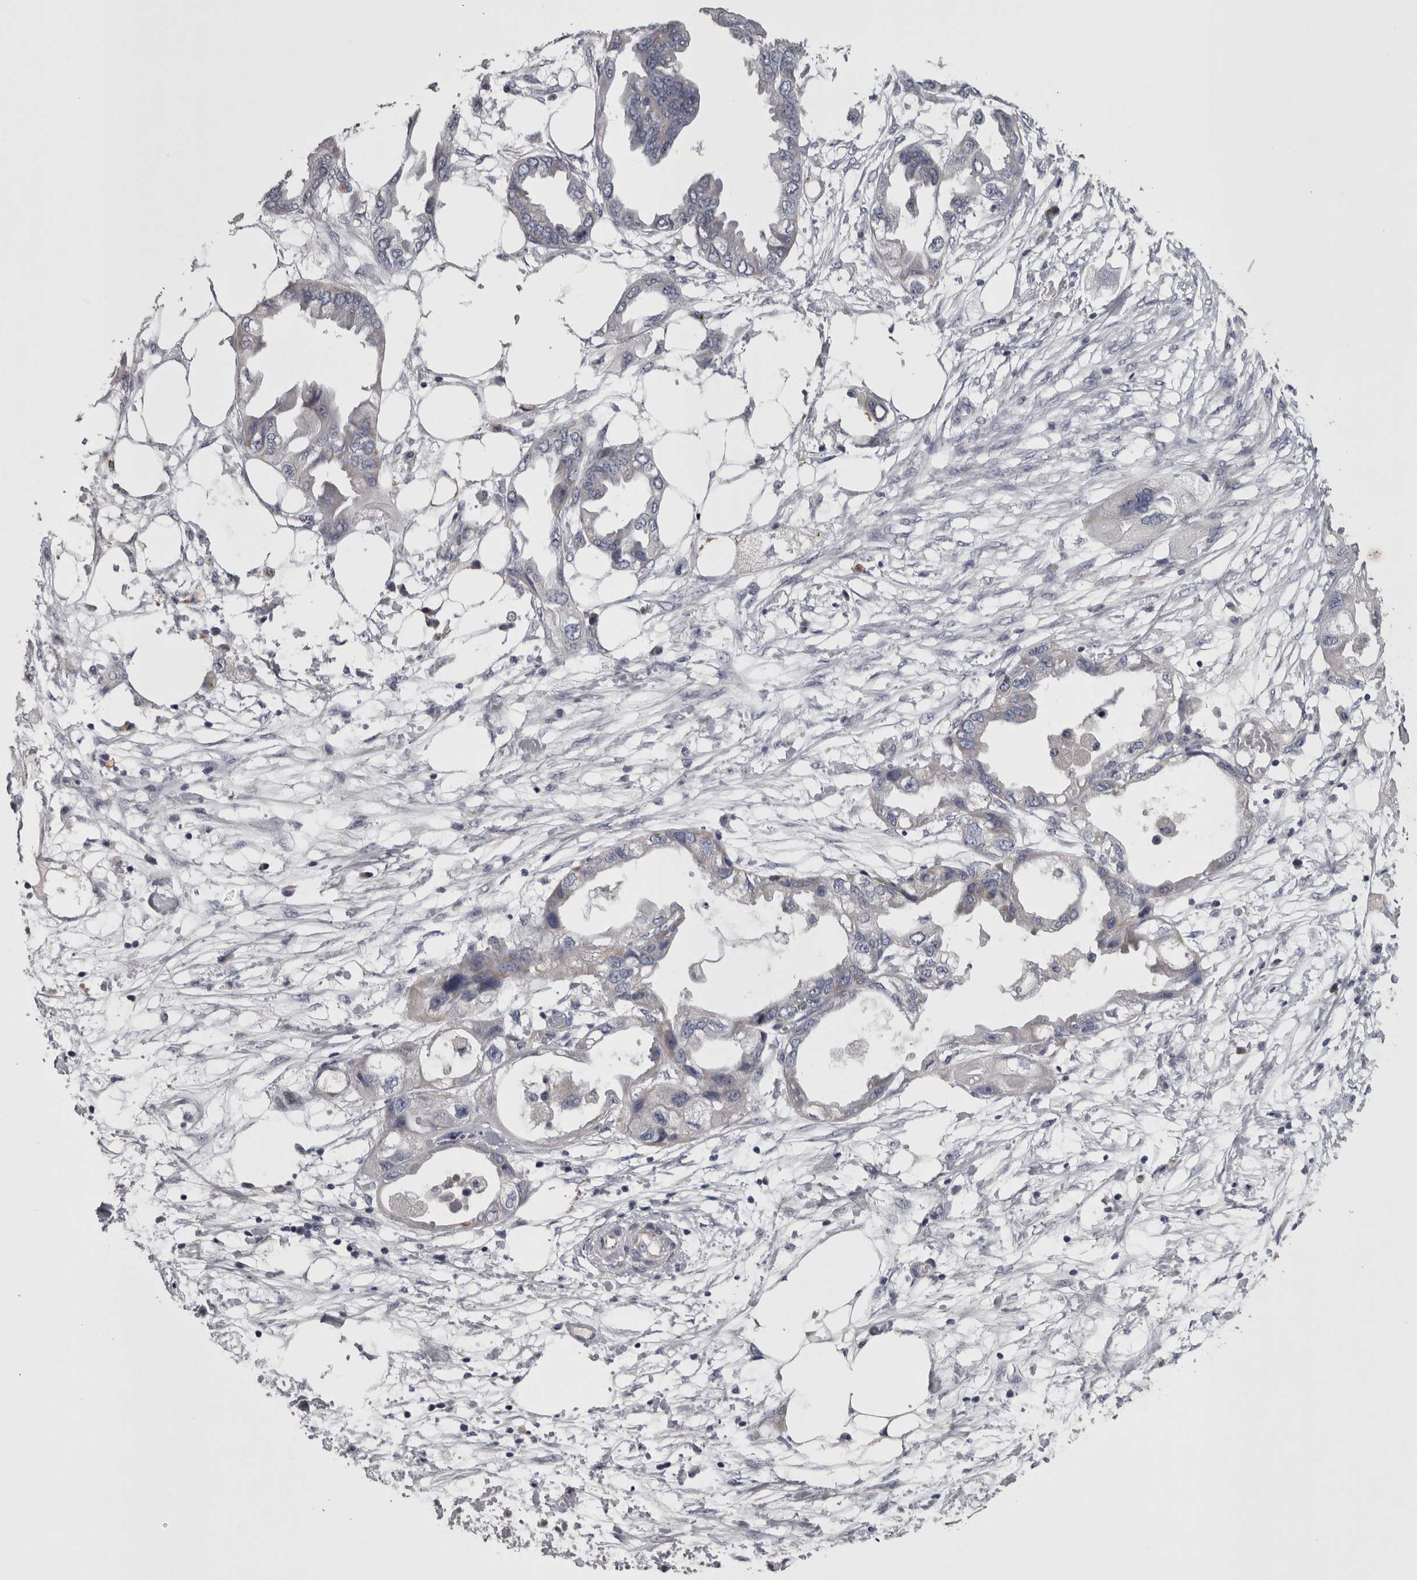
{"staining": {"intensity": "negative", "quantity": "none", "location": "none"}, "tissue": "endometrial cancer", "cell_type": "Tumor cells", "image_type": "cancer", "snomed": [{"axis": "morphology", "description": "Adenocarcinoma, NOS"}, {"axis": "morphology", "description": "Adenocarcinoma, metastatic, NOS"}, {"axis": "topography", "description": "Adipose tissue"}, {"axis": "topography", "description": "Endometrium"}], "caption": "Tumor cells are negative for brown protein staining in endometrial cancer (metastatic adenocarcinoma).", "gene": "DBT", "patient": {"sex": "female", "age": 67}}